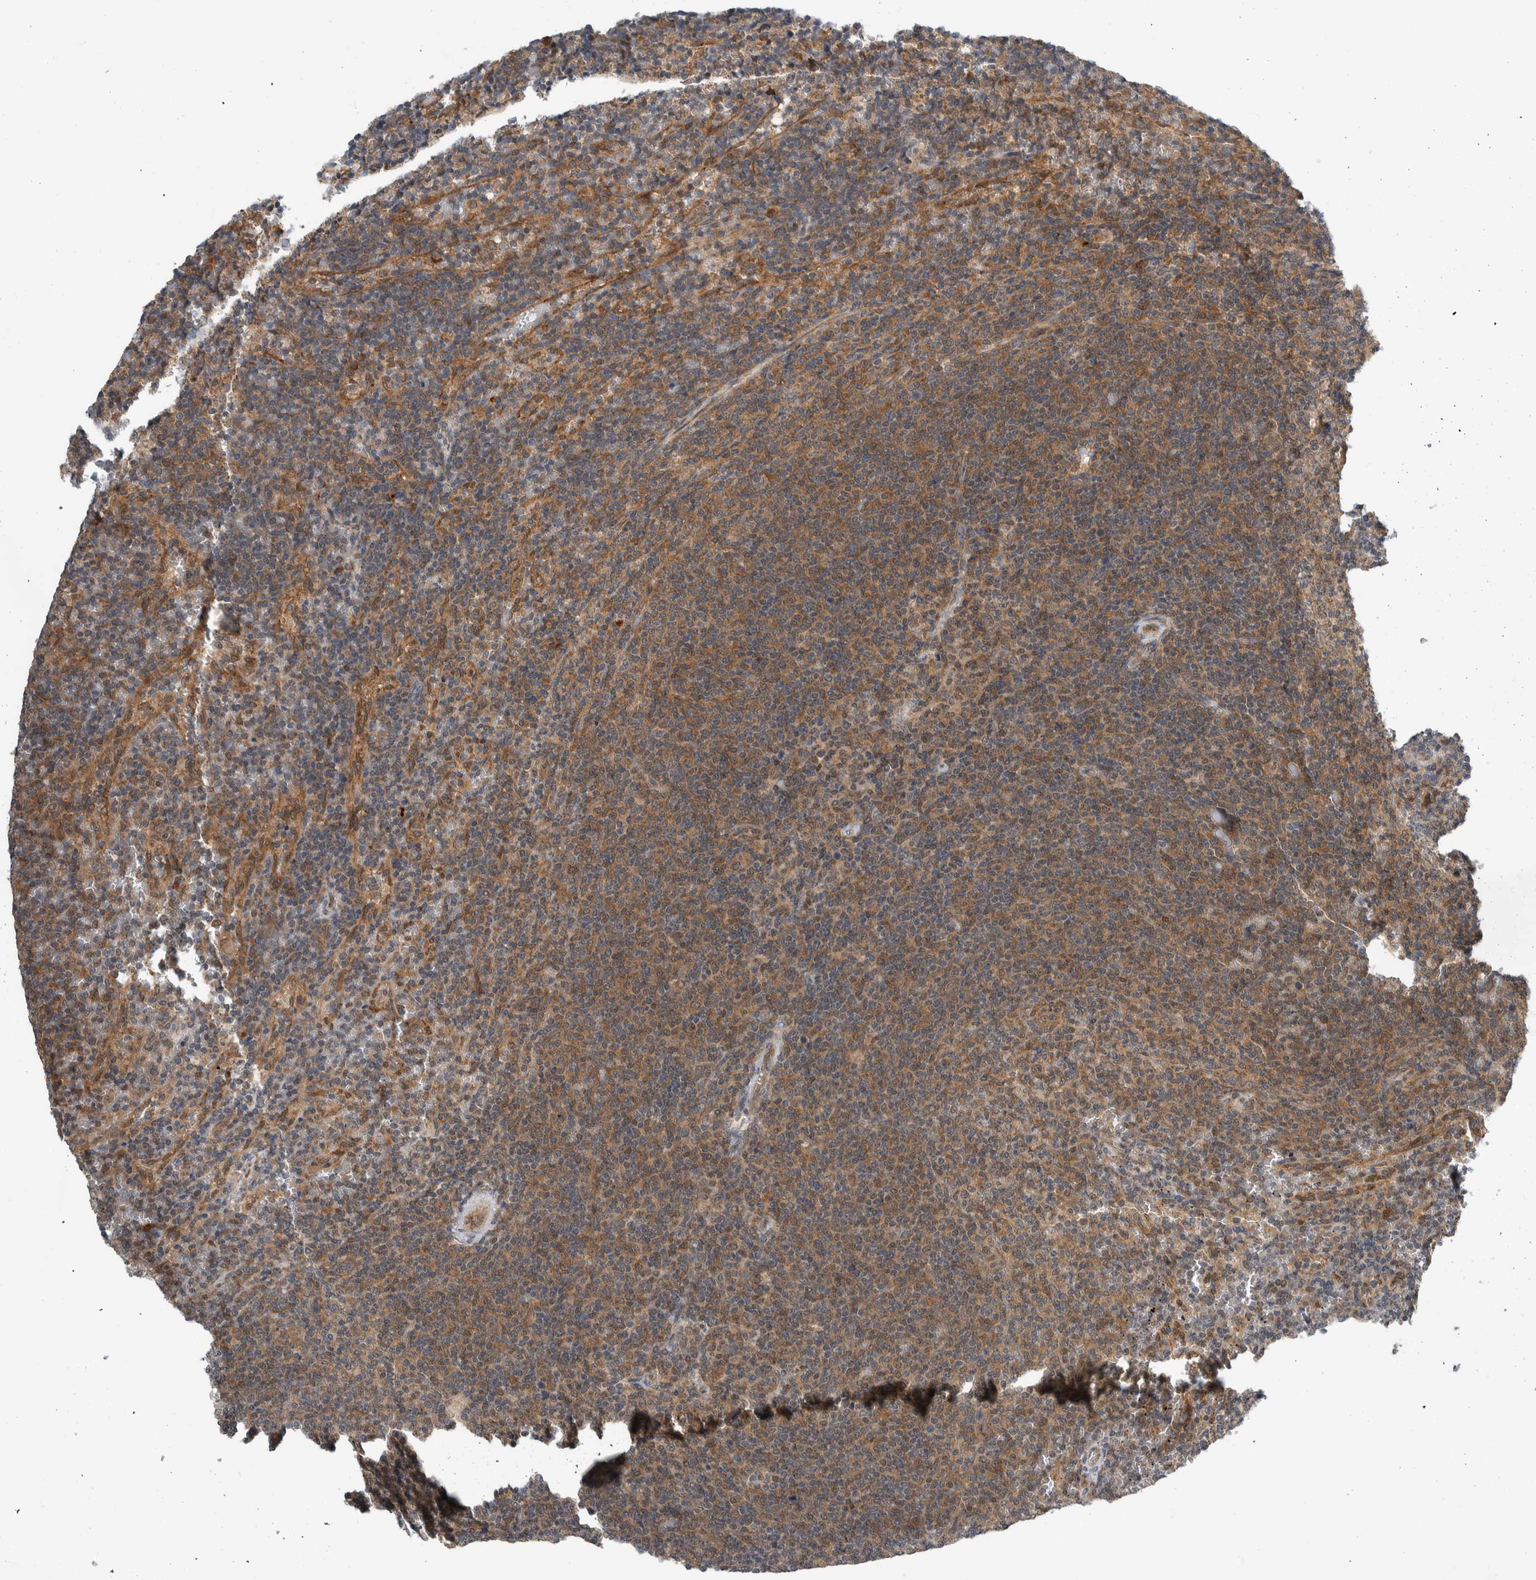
{"staining": {"intensity": "moderate", "quantity": ">75%", "location": "cytoplasmic/membranous"}, "tissue": "lymphoma", "cell_type": "Tumor cells", "image_type": "cancer", "snomed": [{"axis": "morphology", "description": "Malignant lymphoma, non-Hodgkin's type, Low grade"}, {"axis": "topography", "description": "Spleen"}], "caption": "The micrograph demonstrates immunohistochemical staining of low-grade malignant lymphoma, non-Hodgkin's type. There is moderate cytoplasmic/membranous staining is seen in about >75% of tumor cells.", "gene": "CCDC43", "patient": {"sex": "female", "age": 50}}